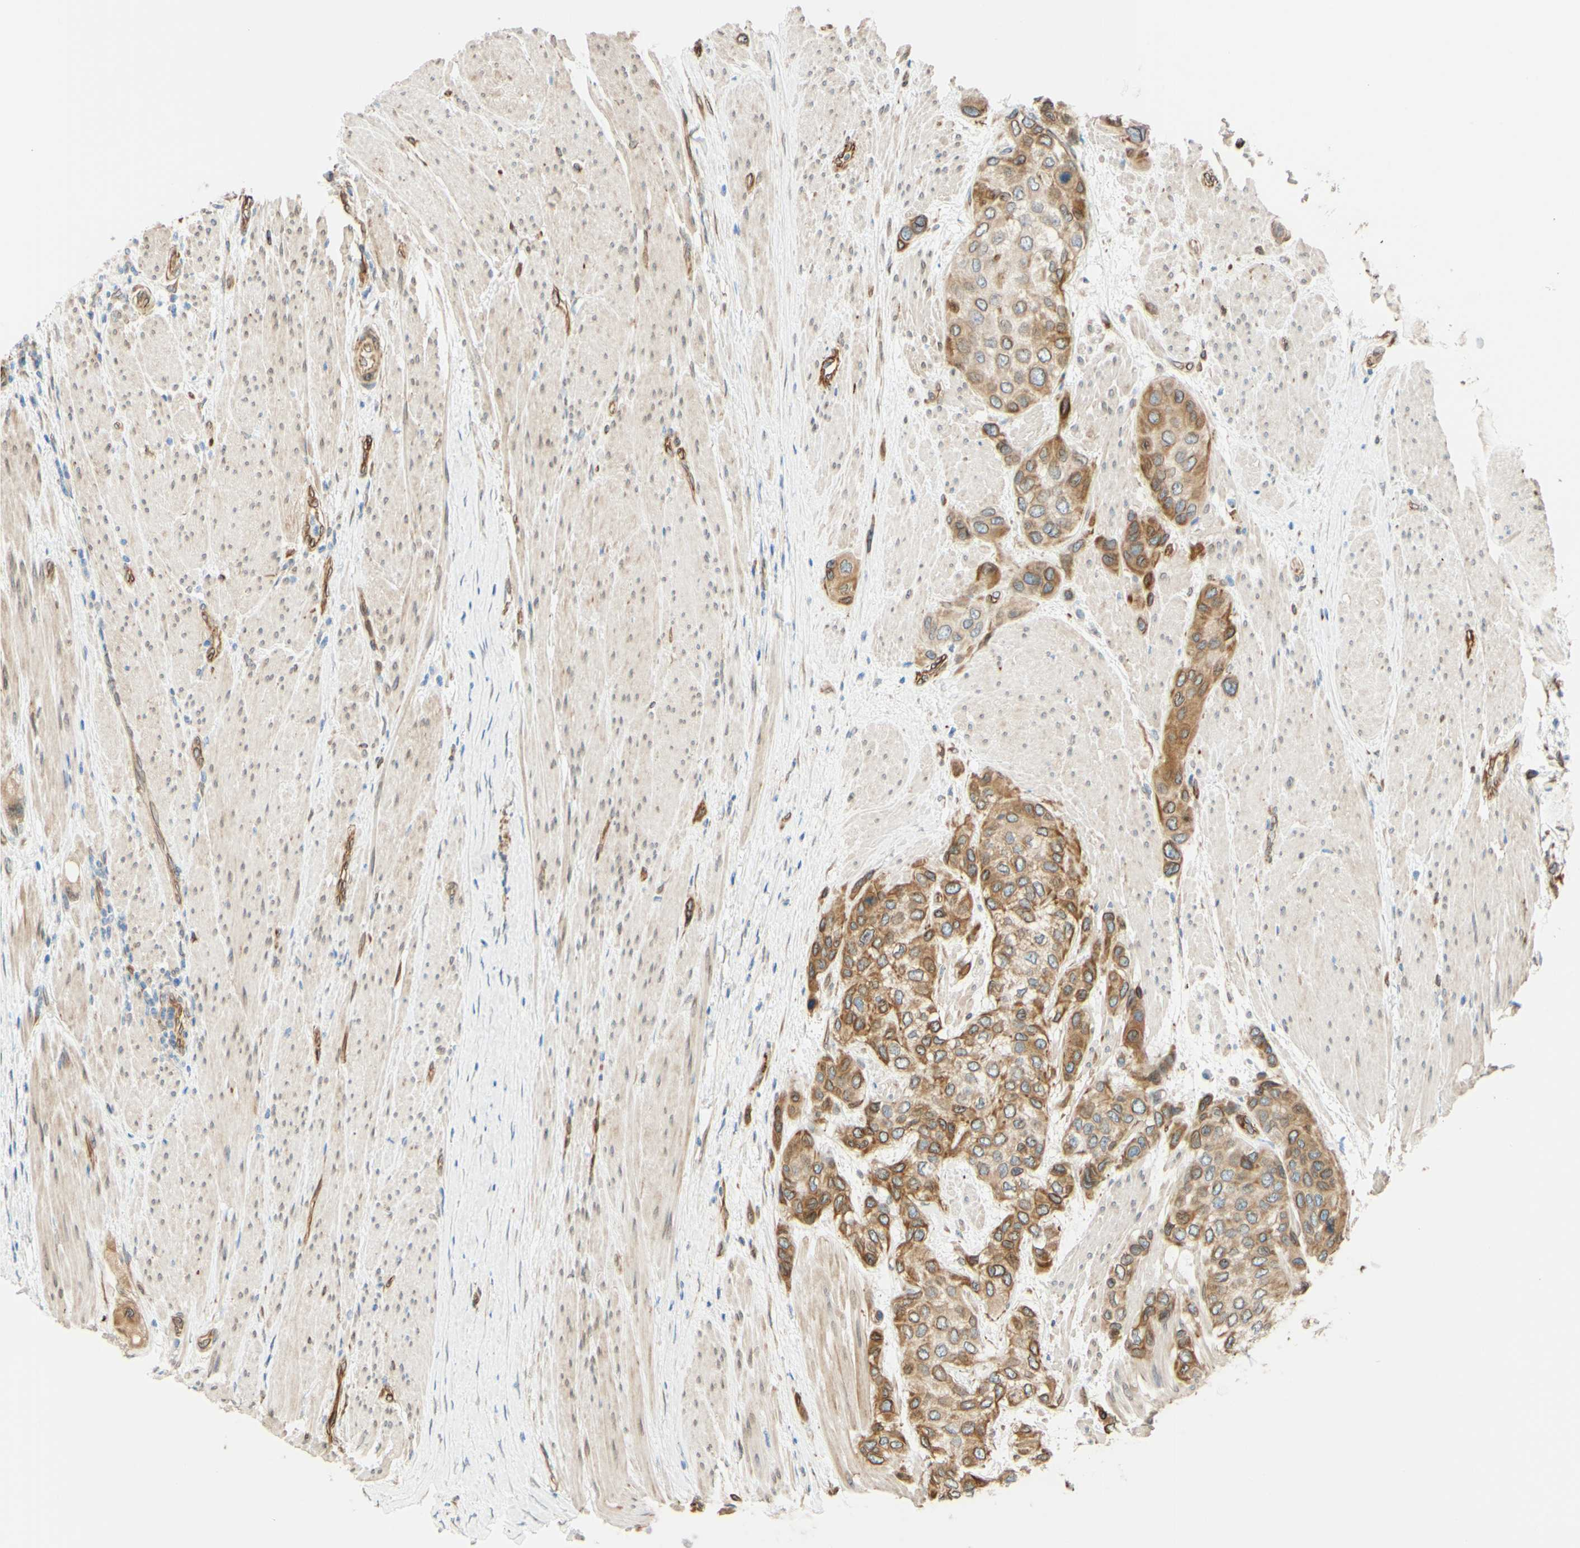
{"staining": {"intensity": "moderate", "quantity": "25%-75%", "location": "cytoplasmic/membranous,nuclear"}, "tissue": "urothelial cancer", "cell_type": "Tumor cells", "image_type": "cancer", "snomed": [{"axis": "morphology", "description": "Urothelial carcinoma, High grade"}, {"axis": "topography", "description": "Urinary bladder"}], "caption": "Protein expression analysis of high-grade urothelial carcinoma exhibits moderate cytoplasmic/membranous and nuclear positivity in about 25%-75% of tumor cells. (DAB (3,3'-diaminobenzidine) IHC, brown staining for protein, blue staining for nuclei).", "gene": "ENDOD1", "patient": {"sex": "female", "age": 56}}